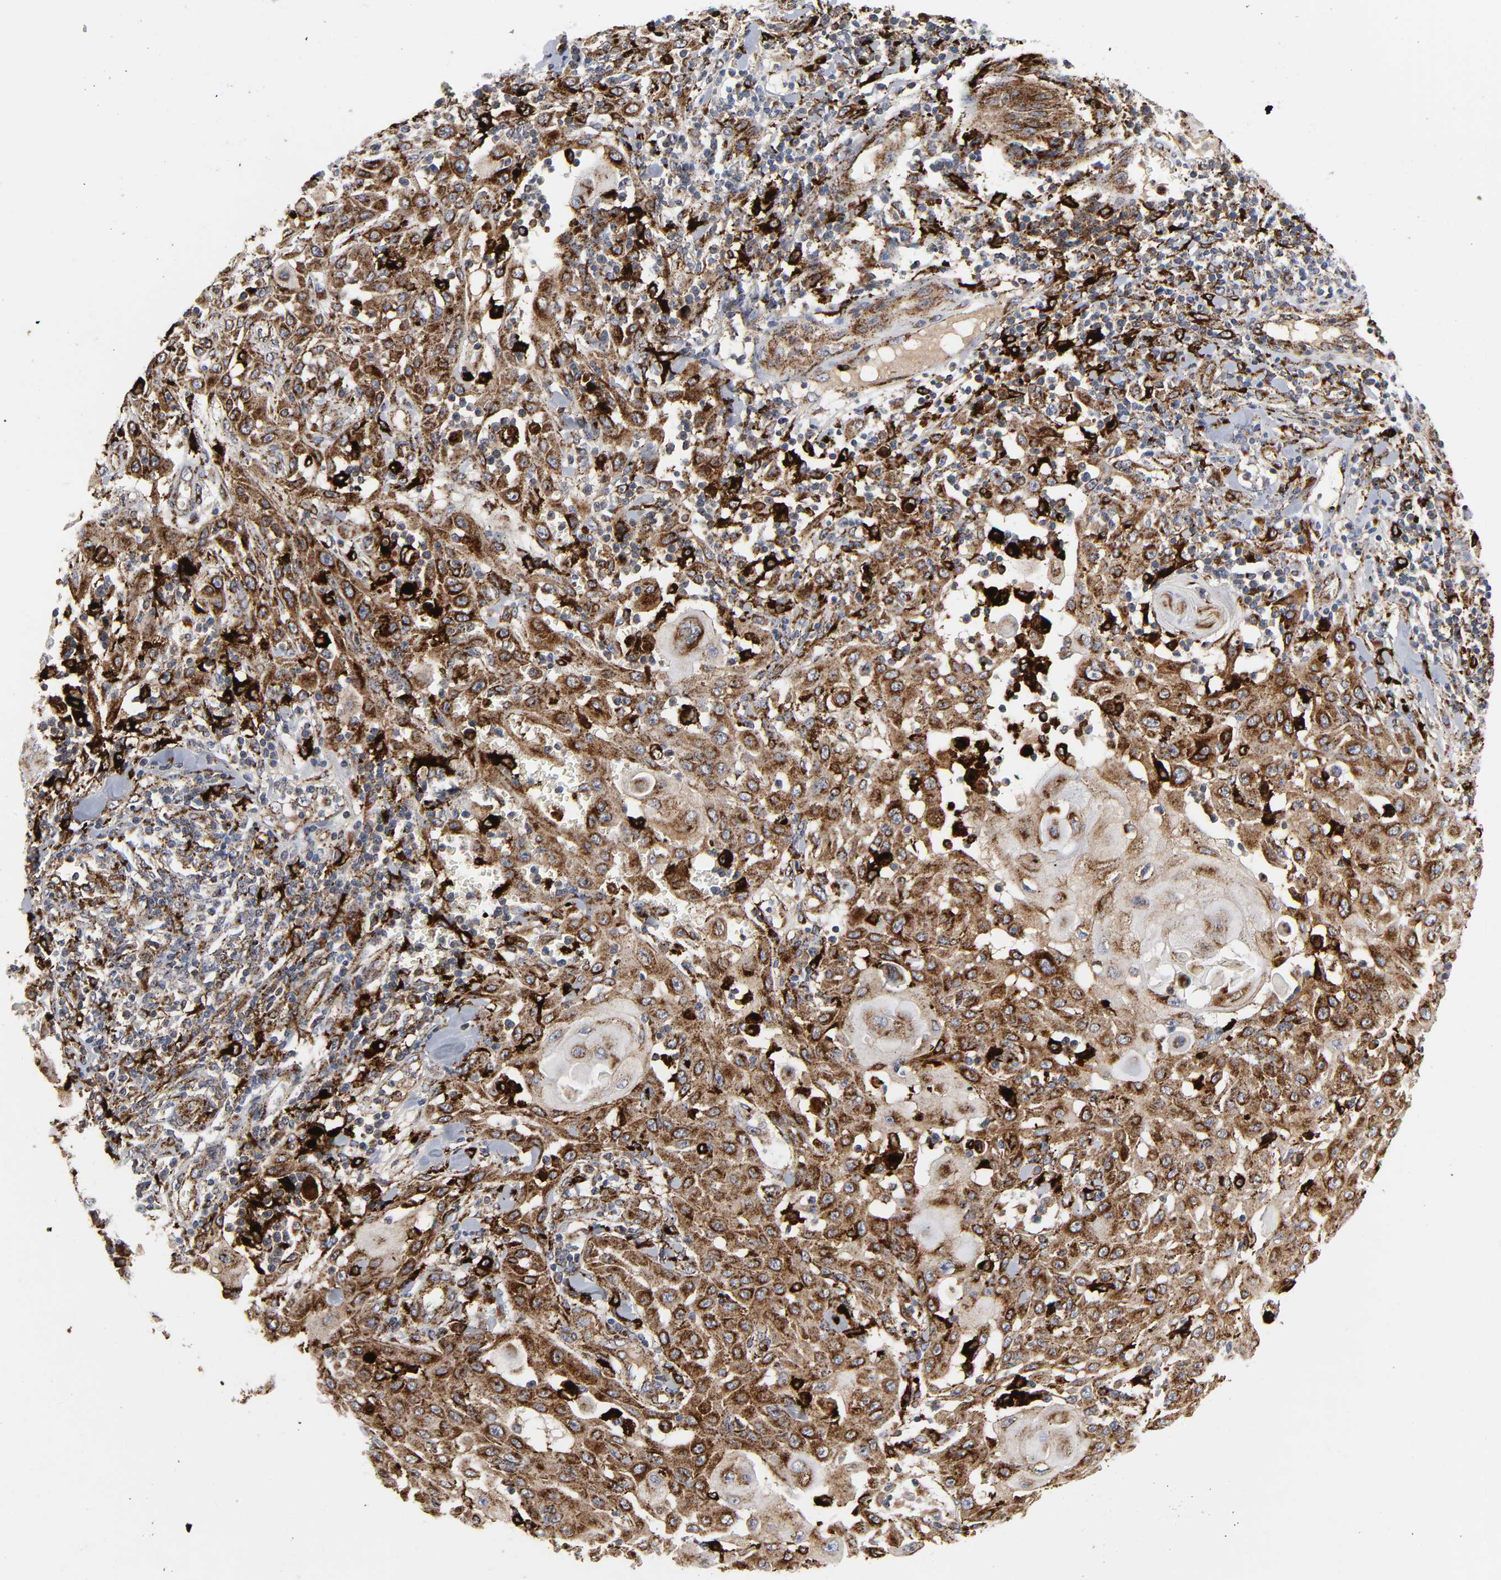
{"staining": {"intensity": "strong", "quantity": ">75%", "location": "cytoplasmic/membranous"}, "tissue": "skin cancer", "cell_type": "Tumor cells", "image_type": "cancer", "snomed": [{"axis": "morphology", "description": "Squamous cell carcinoma, NOS"}, {"axis": "topography", "description": "Skin"}], "caption": "Brown immunohistochemical staining in human squamous cell carcinoma (skin) shows strong cytoplasmic/membranous positivity in about >75% of tumor cells. (DAB (3,3'-diaminobenzidine) IHC with brightfield microscopy, high magnification).", "gene": "PSAP", "patient": {"sex": "male", "age": 24}}